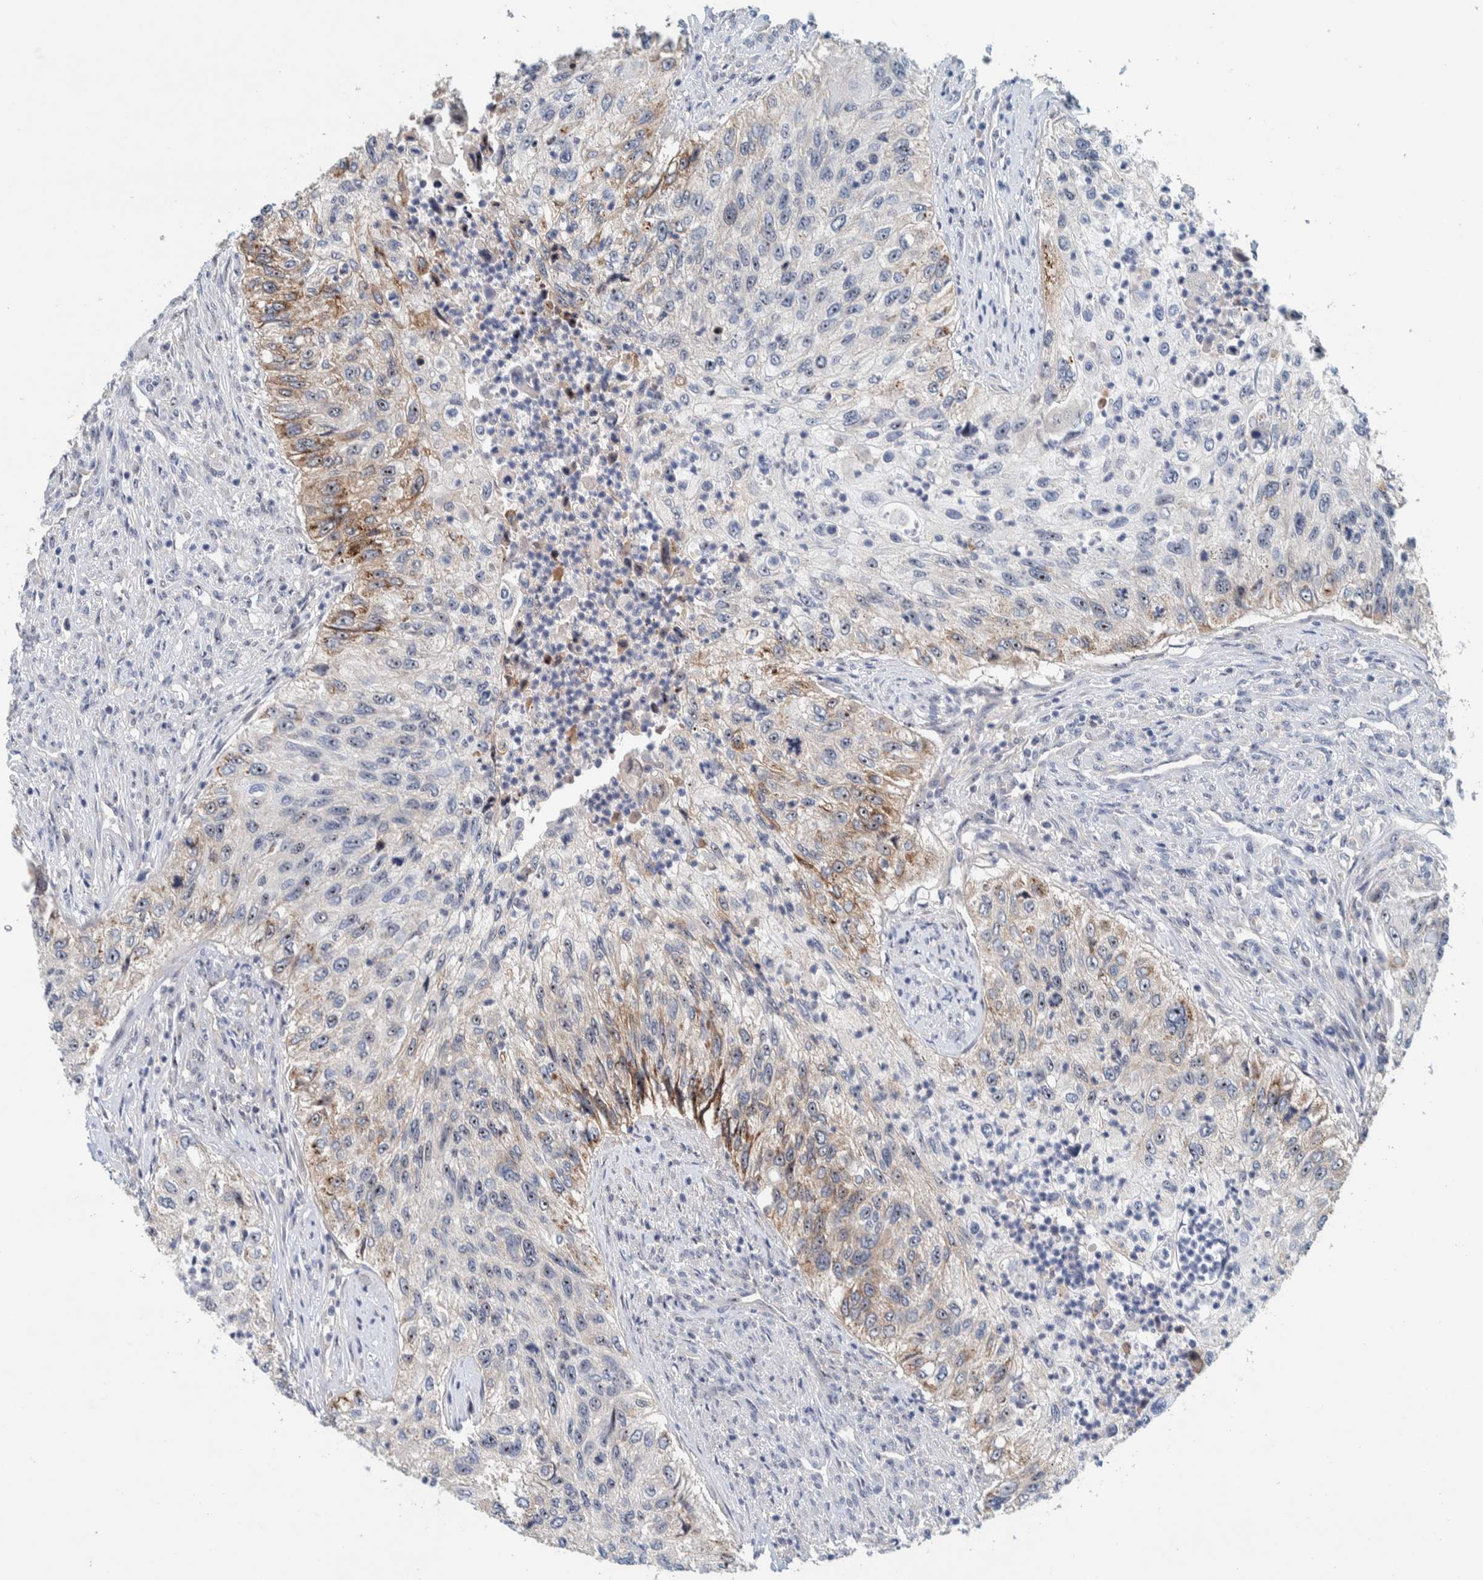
{"staining": {"intensity": "moderate", "quantity": ">75%", "location": "cytoplasmic/membranous,nuclear"}, "tissue": "urothelial cancer", "cell_type": "Tumor cells", "image_type": "cancer", "snomed": [{"axis": "morphology", "description": "Urothelial carcinoma, High grade"}, {"axis": "topography", "description": "Urinary bladder"}], "caption": "An immunohistochemistry (IHC) image of tumor tissue is shown. Protein staining in brown shows moderate cytoplasmic/membranous and nuclear positivity in high-grade urothelial carcinoma within tumor cells.", "gene": "NOL11", "patient": {"sex": "female", "age": 60}}